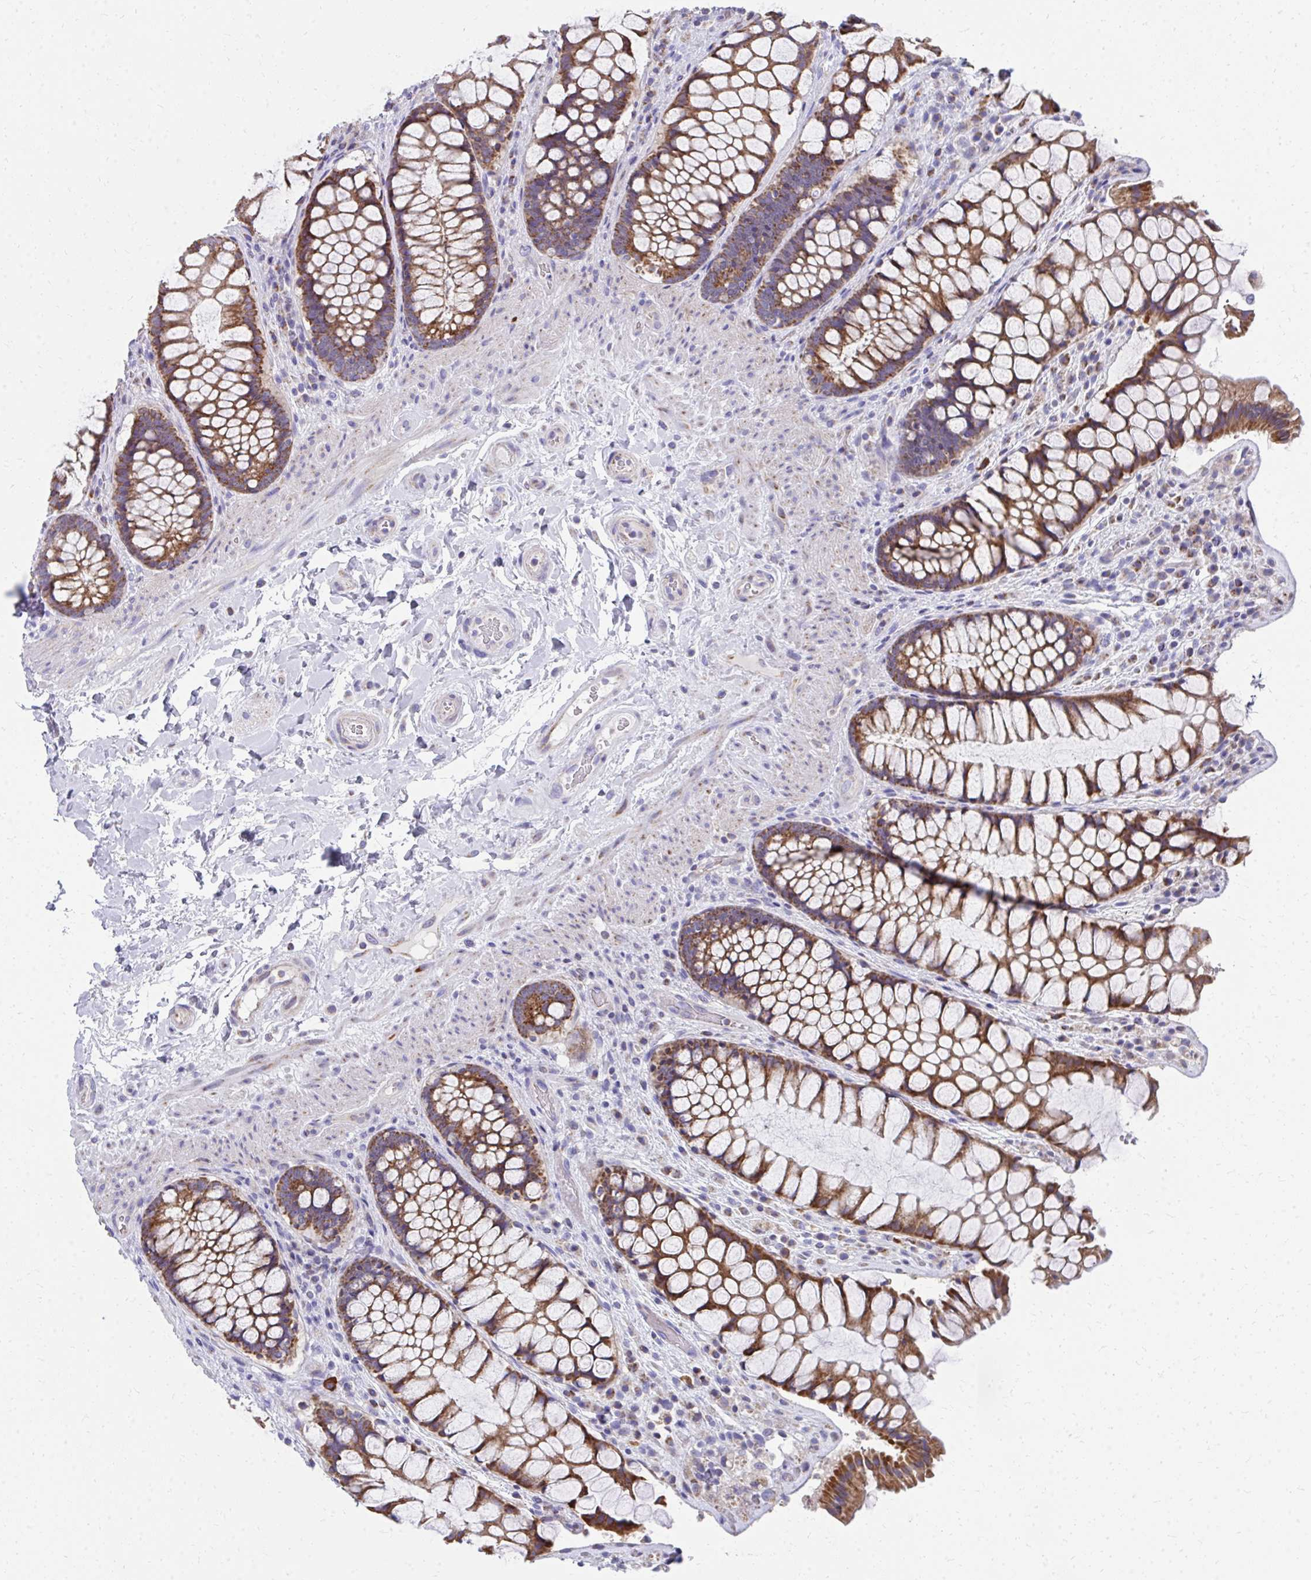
{"staining": {"intensity": "strong", "quantity": ">75%", "location": "cytoplasmic/membranous"}, "tissue": "rectum", "cell_type": "Glandular cells", "image_type": "normal", "snomed": [{"axis": "morphology", "description": "Normal tissue, NOS"}, {"axis": "topography", "description": "Rectum"}], "caption": "A brown stain highlights strong cytoplasmic/membranous expression of a protein in glandular cells of normal rectum. The protein is stained brown, and the nuclei are stained in blue (DAB IHC with brightfield microscopy, high magnification).", "gene": "IL37", "patient": {"sex": "female", "age": 58}}